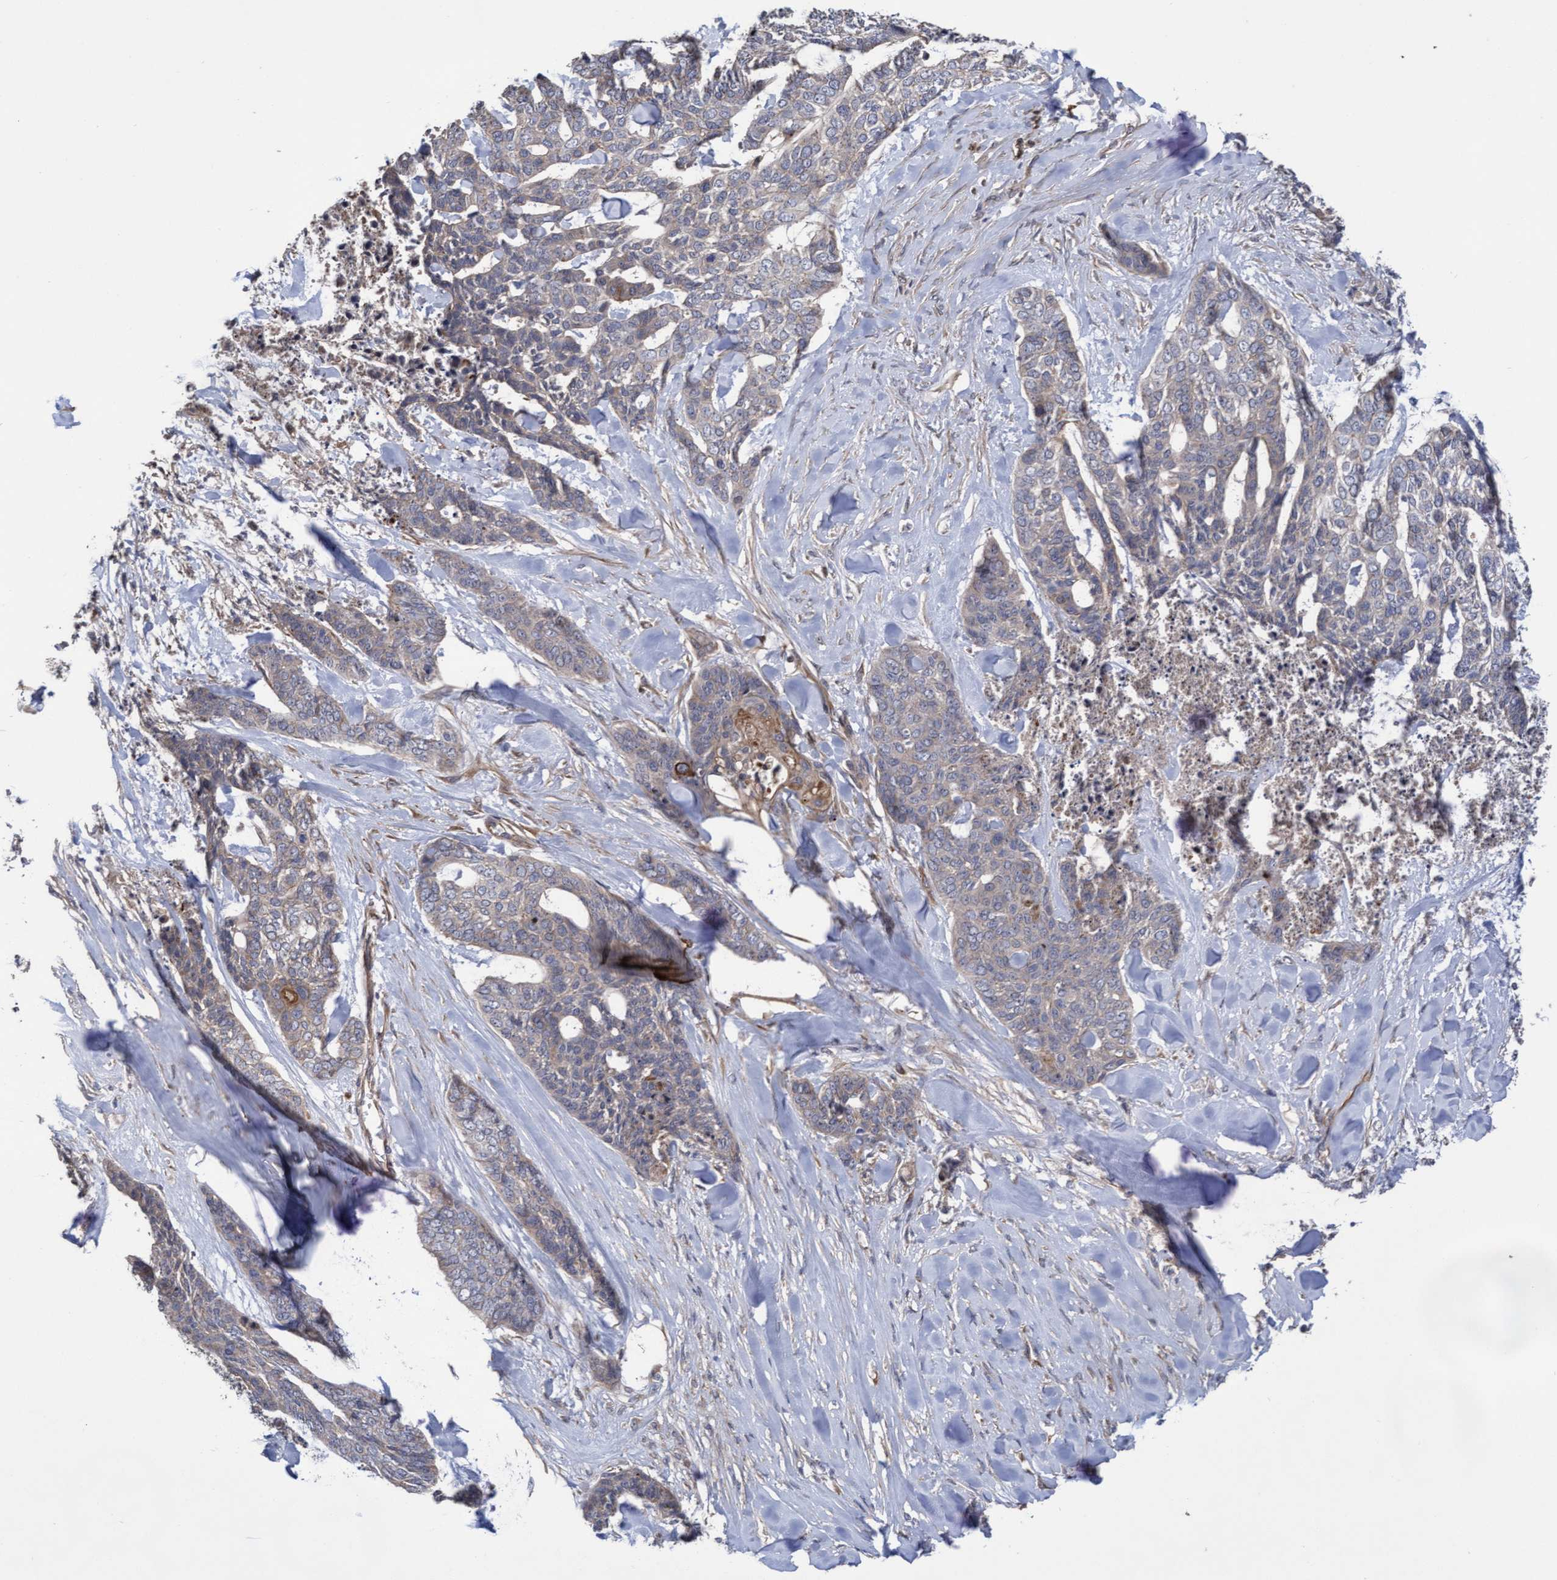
{"staining": {"intensity": "weak", "quantity": "<25%", "location": "cytoplasmic/membranous"}, "tissue": "skin cancer", "cell_type": "Tumor cells", "image_type": "cancer", "snomed": [{"axis": "morphology", "description": "Basal cell carcinoma"}, {"axis": "topography", "description": "Skin"}], "caption": "Tumor cells are negative for brown protein staining in basal cell carcinoma (skin). Nuclei are stained in blue.", "gene": "COBL", "patient": {"sex": "female", "age": 64}}